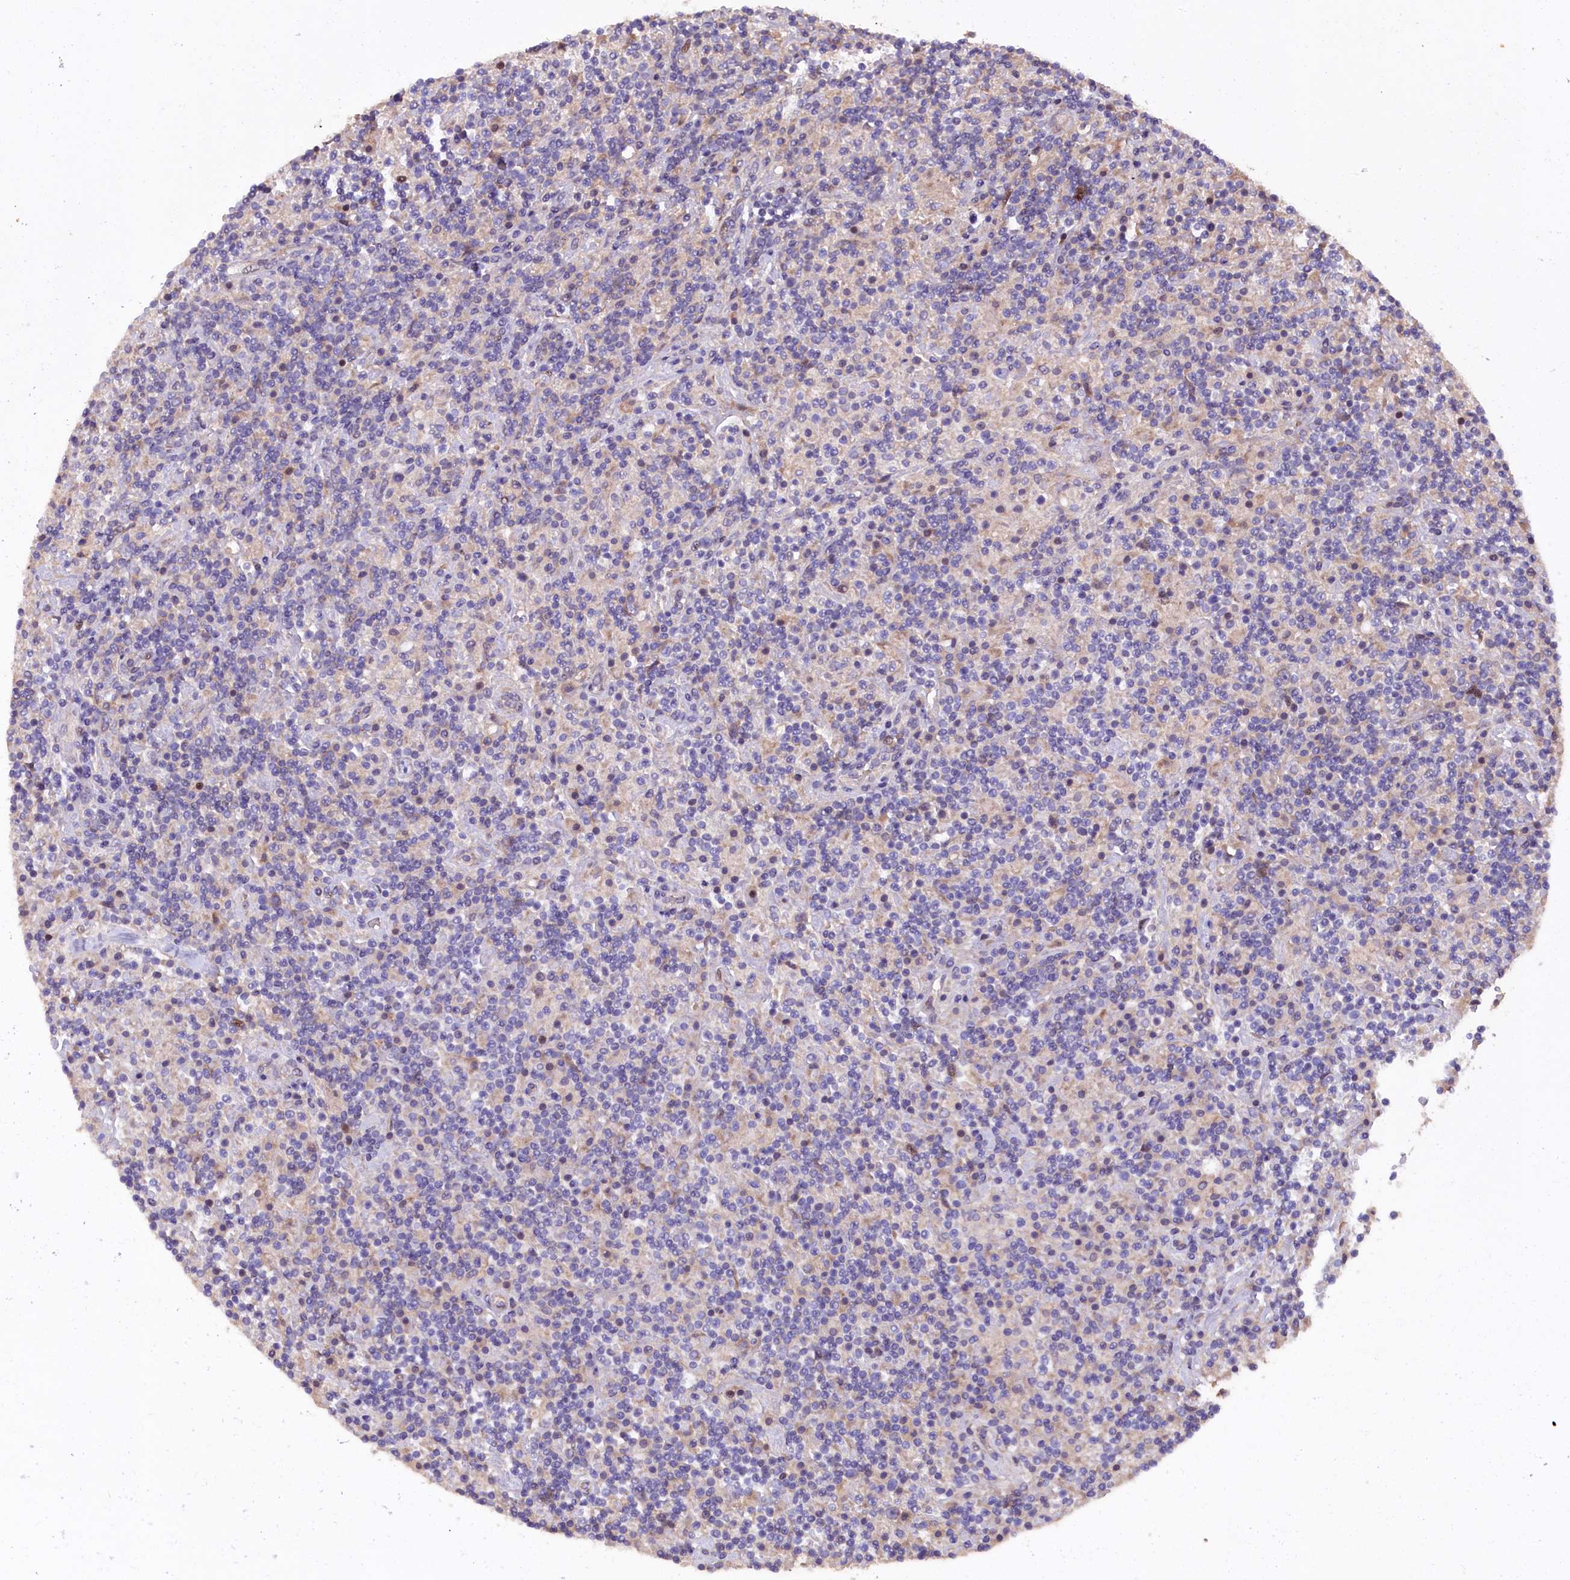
{"staining": {"intensity": "negative", "quantity": "none", "location": "none"}, "tissue": "lymphoma", "cell_type": "Tumor cells", "image_type": "cancer", "snomed": [{"axis": "morphology", "description": "Hodgkin's disease, NOS"}, {"axis": "topography", "description": "Lymph node"}], "caption": "The image exhibits no significant positivity in tumor cells of Hodgkin's disease.", "gene": "GREB1L", "patient": {"sex": "male", "age": 70}}